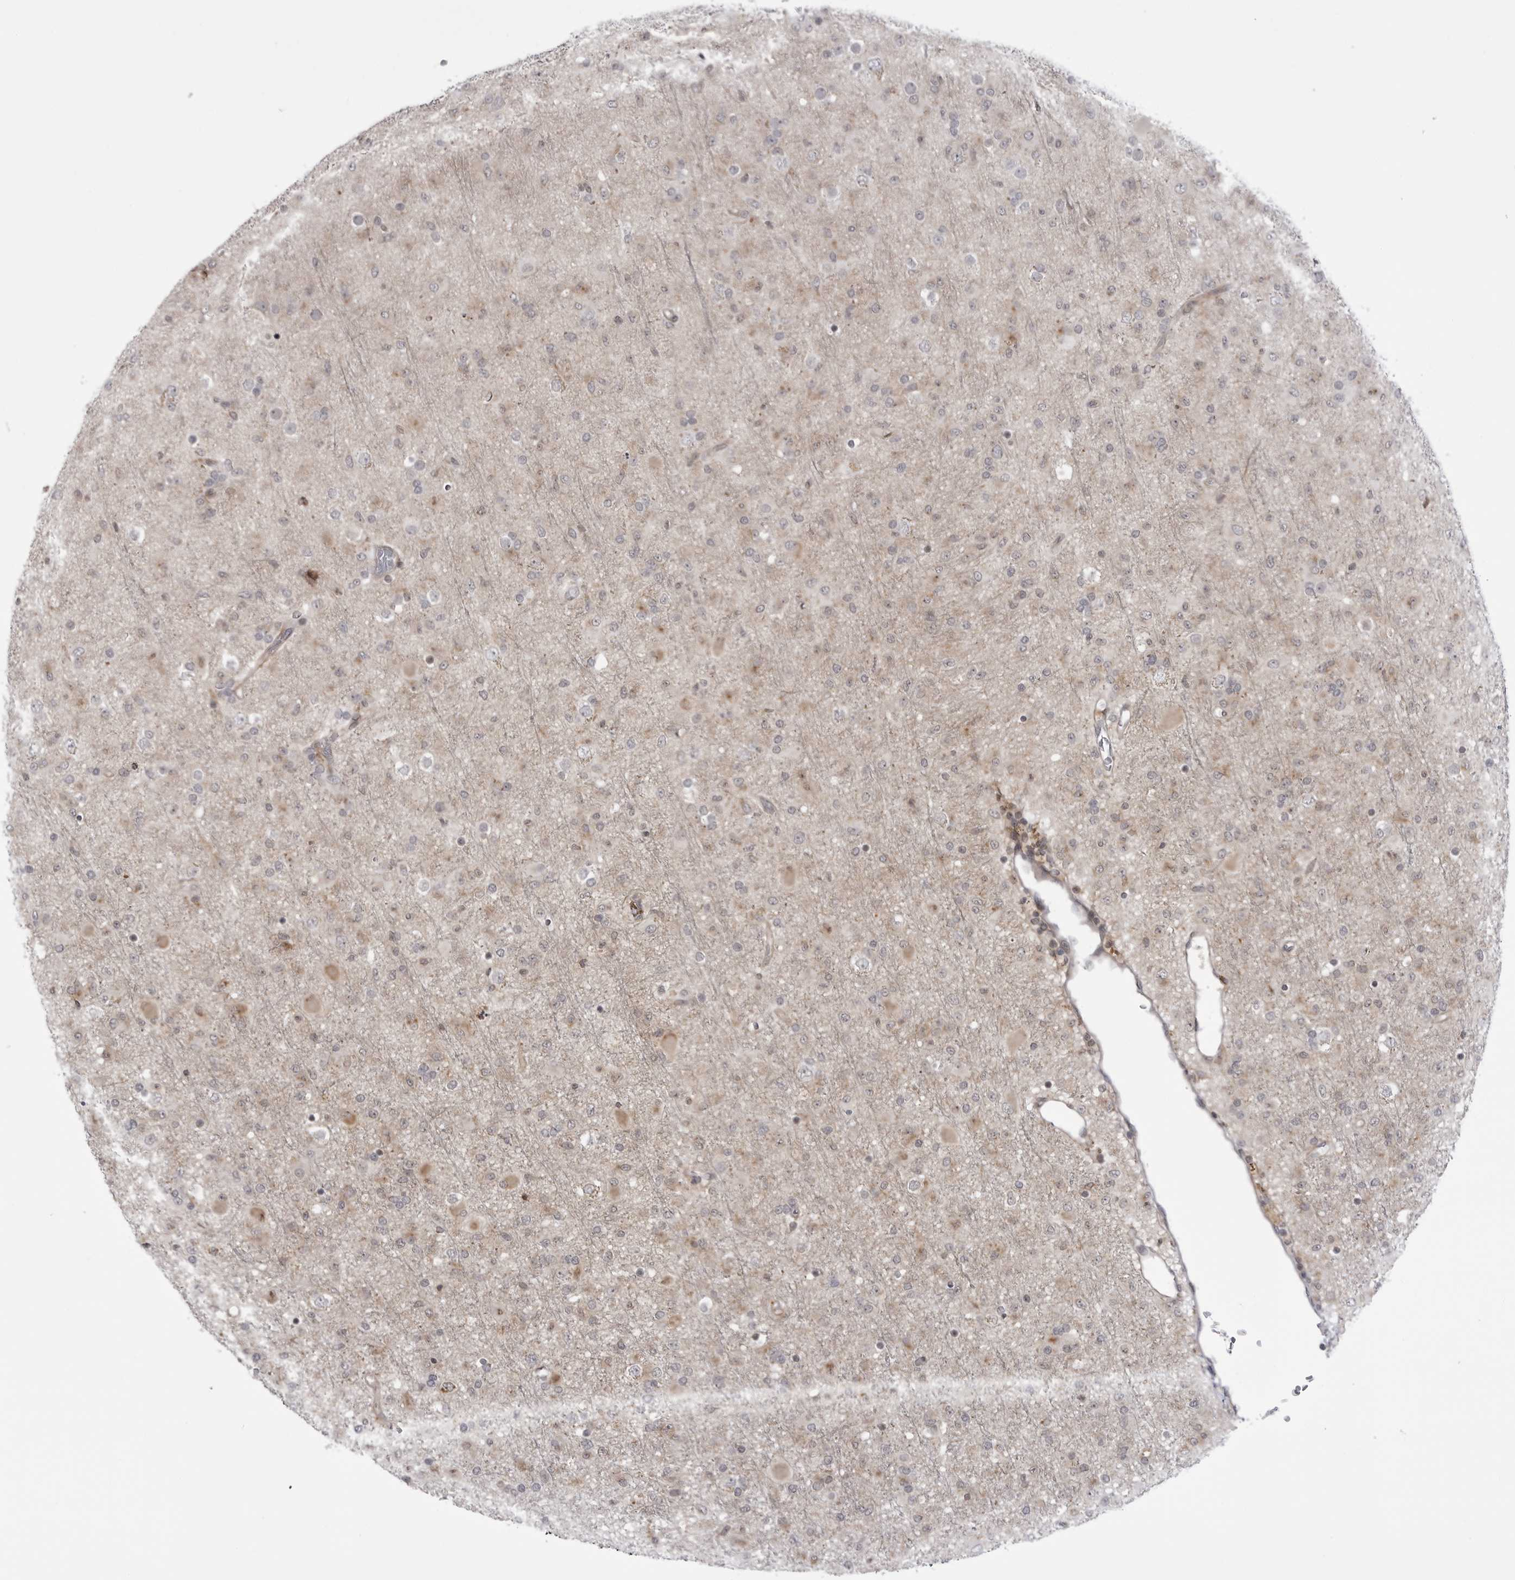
{"staining": {"intensity": "negative", "quantity": "none", "location": "none"}, "tissue": "glioma", "cell_type": "Tumor cells", "image_type": "cancer", "snomed": [{"axis": "morphology", "description": "Glioma, malignant, Low grade"}, {"axis": "topography", "description": "Brain"}], "caption": "A micrograph of human glioma is negative for staining in tumor cells.", "gene": "CCDC18", "patient": {"sex": "male", "age": 65}}